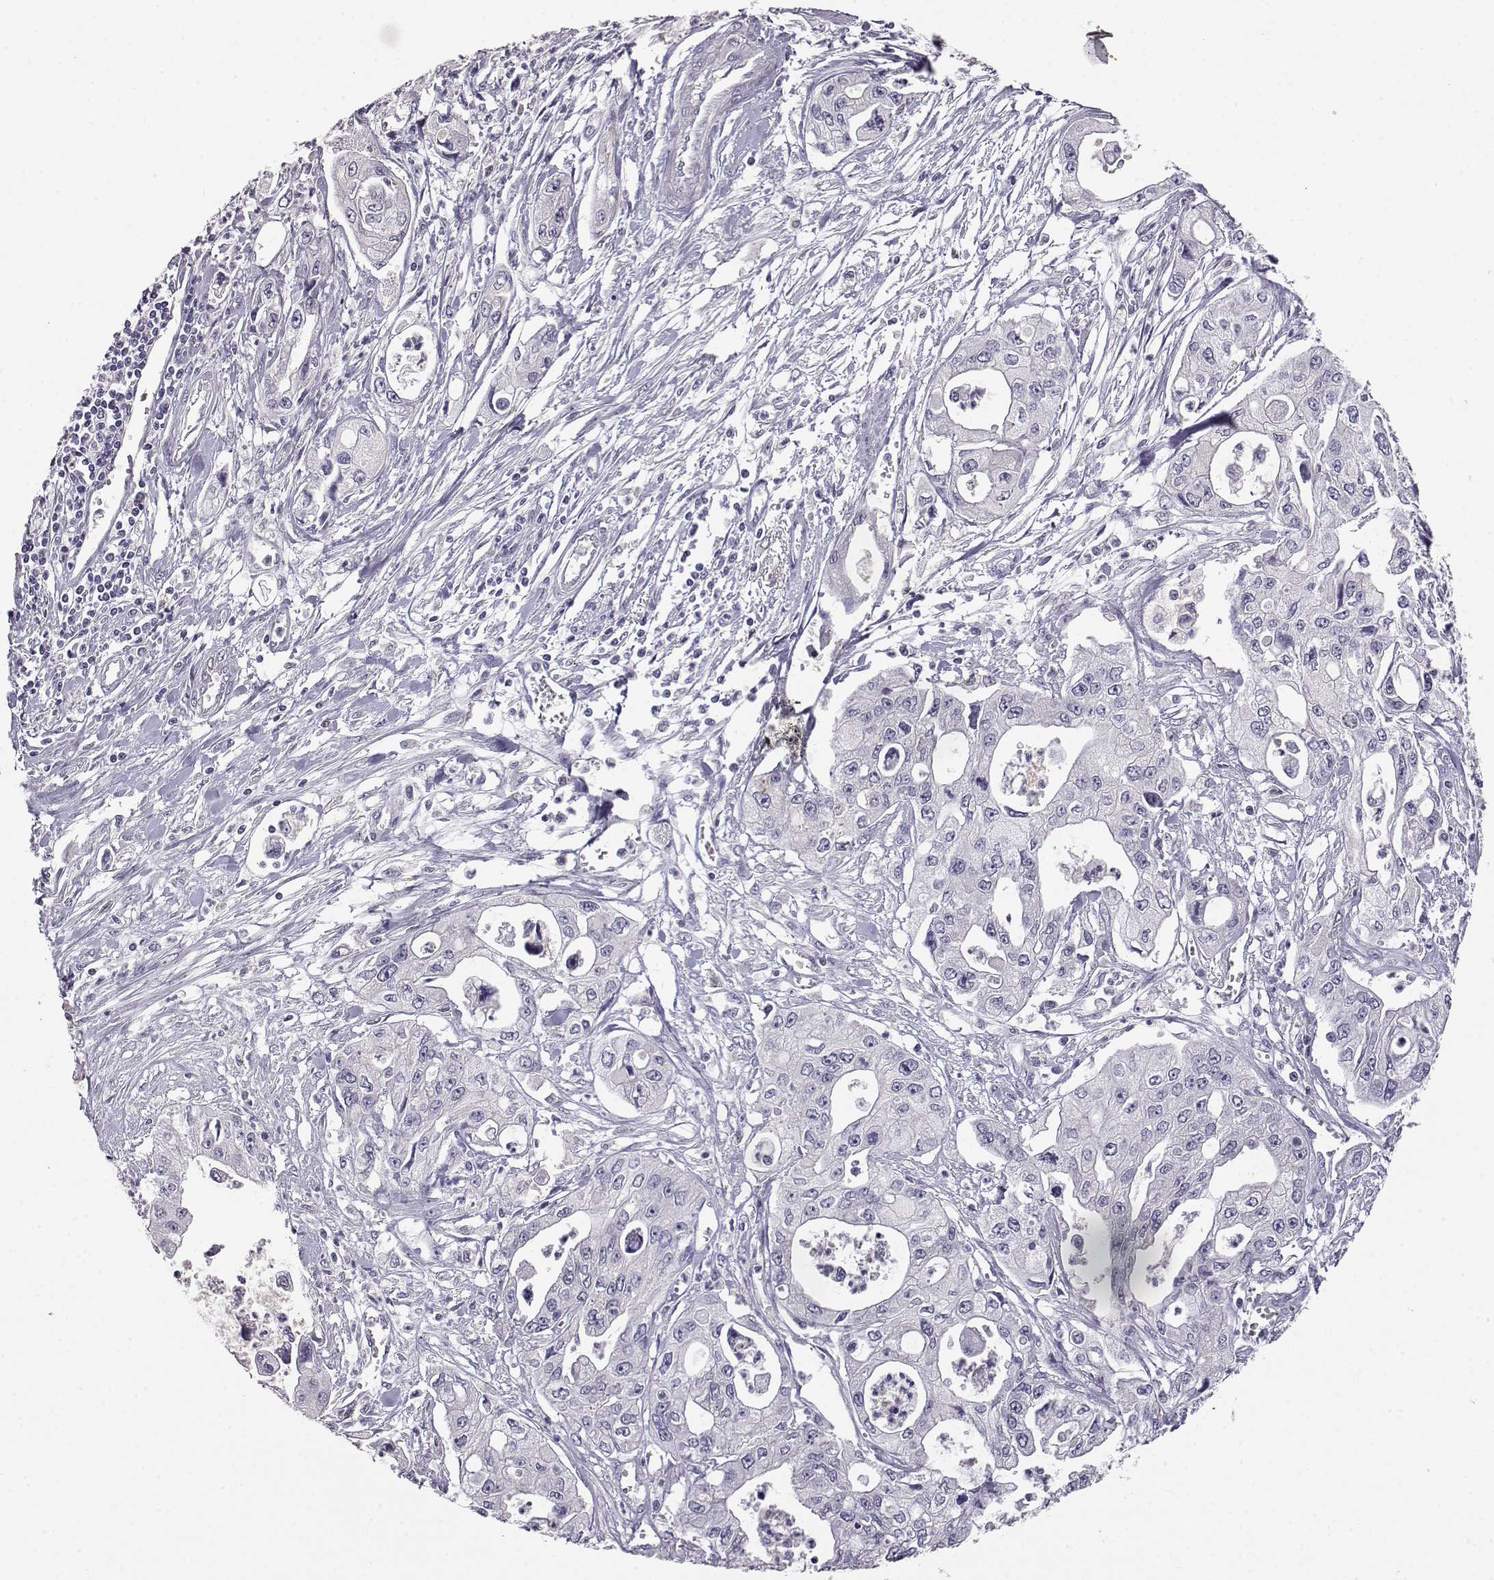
{"staining": {"intensity": "negative", "quantity": "none", "location": "none"}, "tissue": "pancreatic cancer", "cell_type": "Tumor cells", "image_type": "cancer", "snomed": [{"axis": "morphology", "description": "Adenocarcinoma, NOS"}, {"axis": "topography", "description": "Pancreas"}], "caption": "Tumor cells show no significant positivity in adenocarcinoma (pancreatic).", "gene": "AKR1B1", "patient": {"sex": "male", "age": 70}}